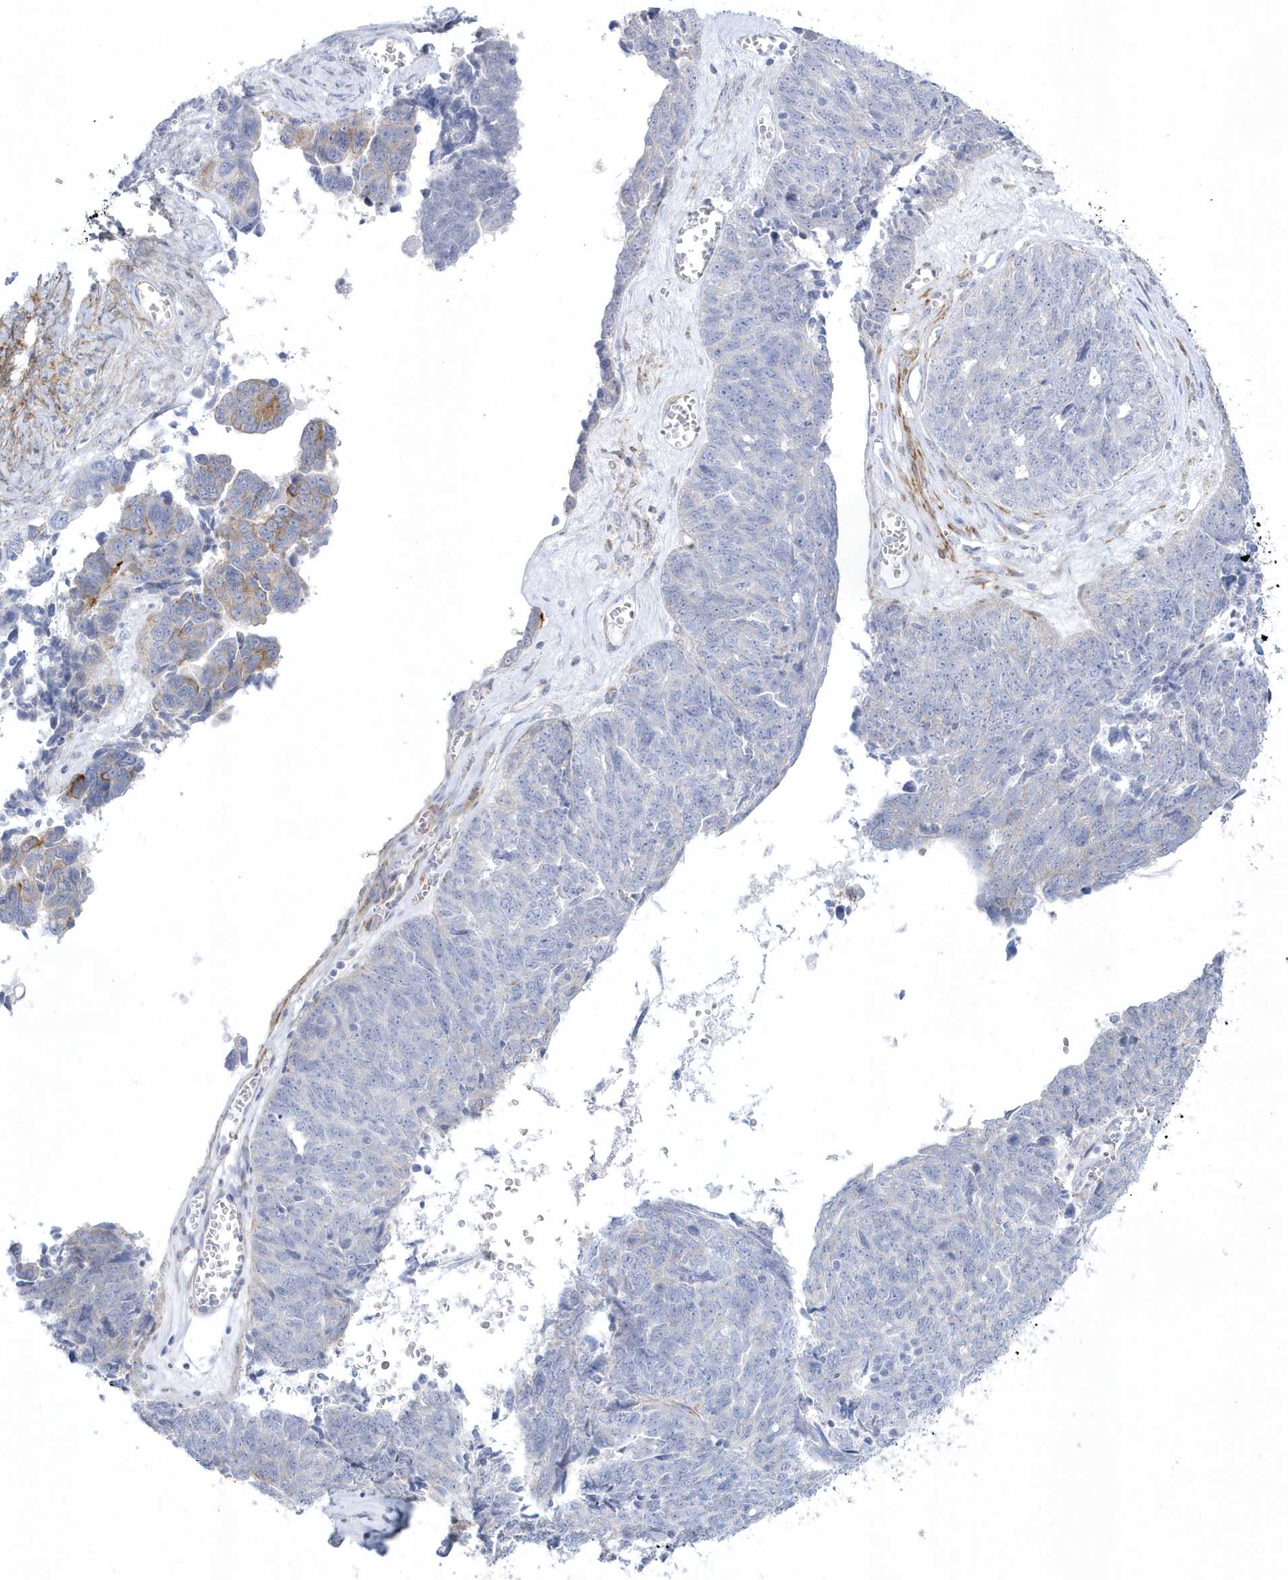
{"staining": {"intensity": "moderate", "quantity": "<25%", "location": "cytoplasmic/membranous"}, "tissue": "ovarian cancer", "cell_type": "Tumor cells", "image_type": "cancer", "snomed": [{"axis": "morphology", "description": "Cystadenocarcinoma, serous, NOS"}, {"axis": "topography", "description": "Ovary"}], "caption": "This micrograph displays IHC staining of human ovarian cancer, with low moderate cytoplasmic/membranous expression in about <25% of tumor cells.", "gene": "WDR27", "patient": {"sex": "female", "age": 79}}